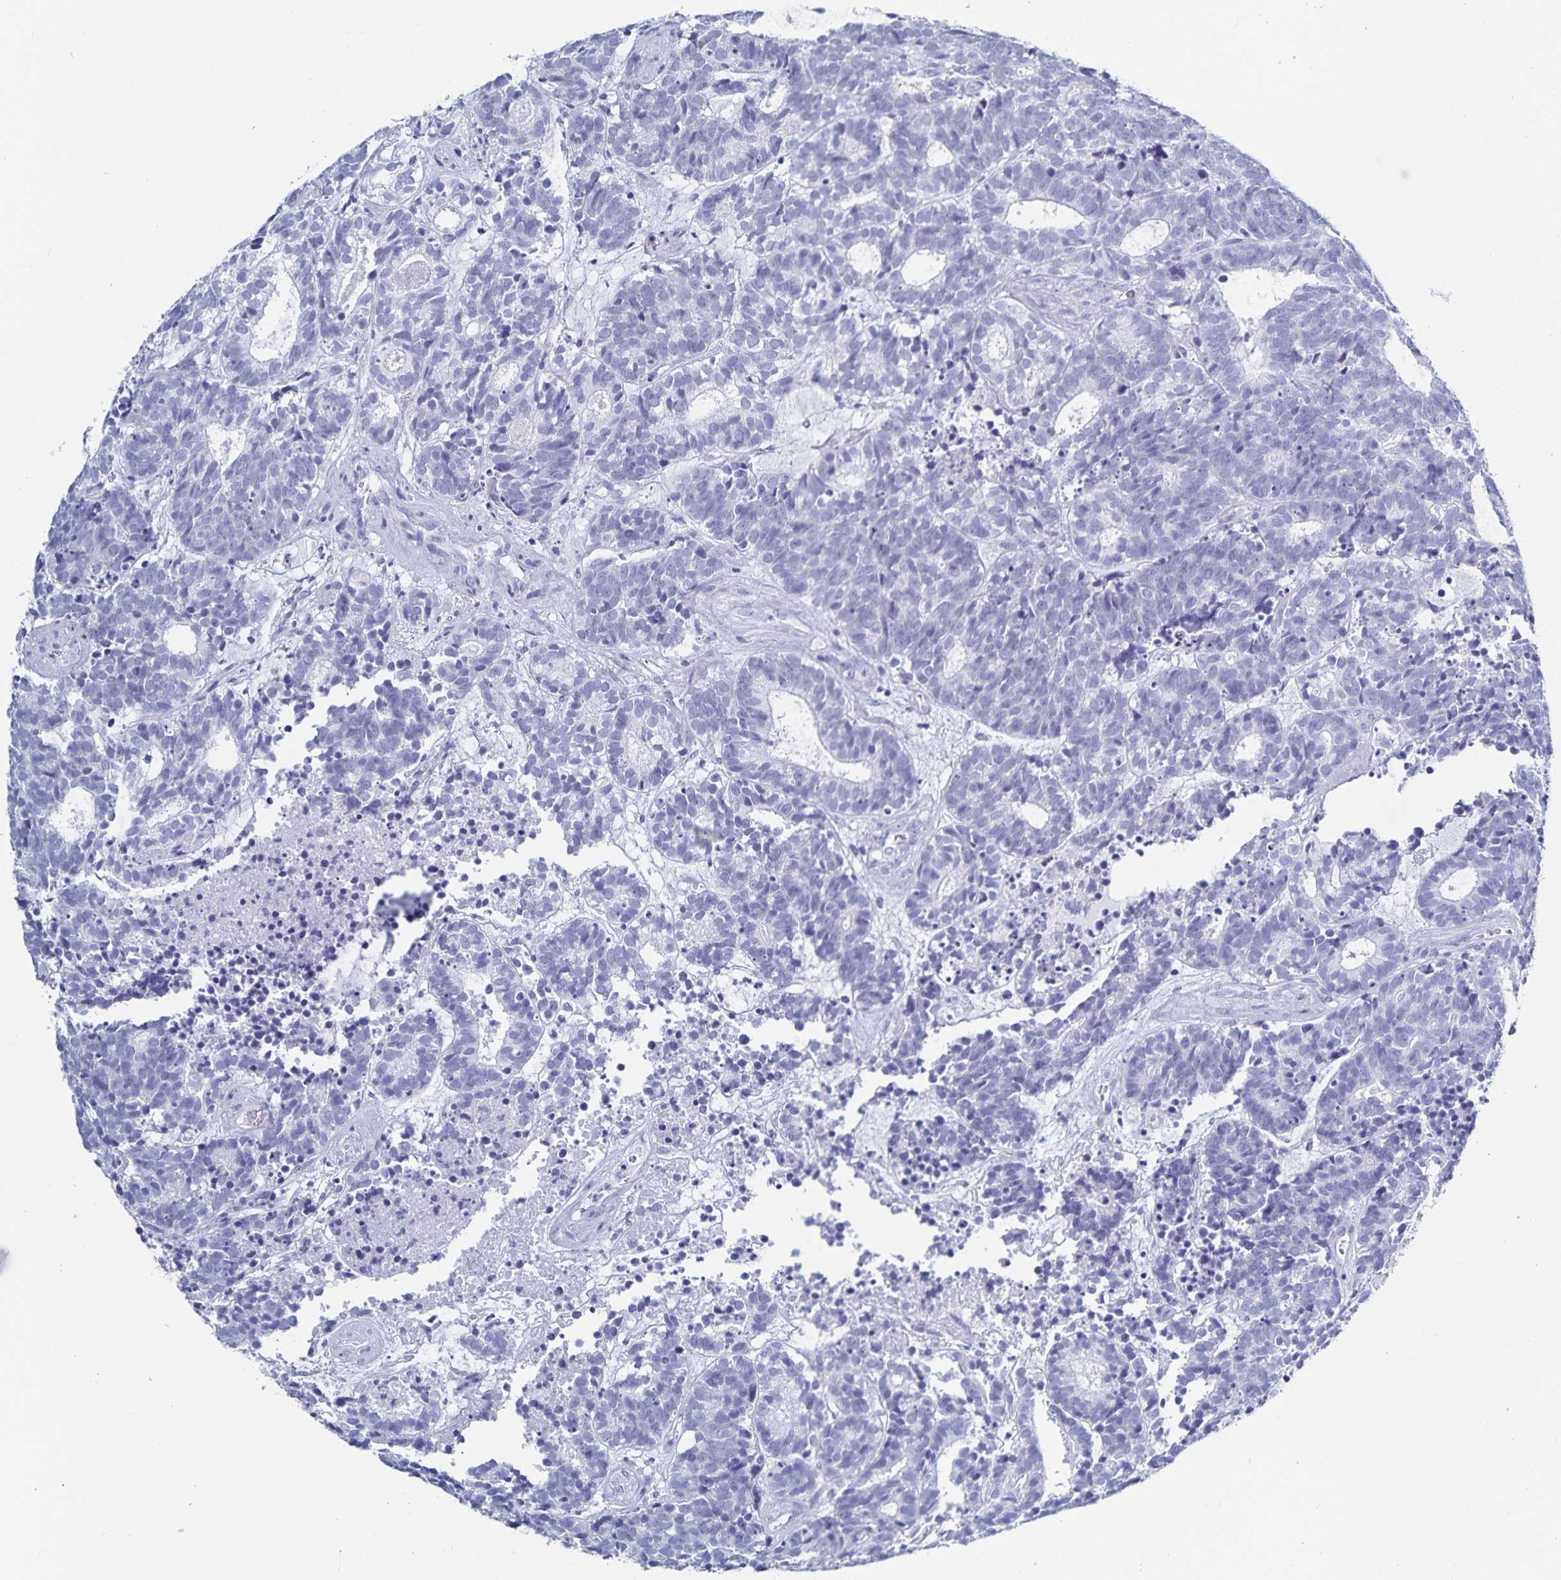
{"staining": {"intensity": "negative", "quantity": "none", "location": "none"}, "tissue": "head and neck cancer", "cell_type": "Tumor cells", "image_type": "cancer", "snomed": [{"axis": "morphology", "description": "Adenocarcinoma, NOS"}, {"axis": "topography", "description": "Head-Neck"}], "caption": "The micrograph exhibits no significant staining in tumor cells of head and neck cancer.", "gene": "C19orf73", "patient": {"sex": "female", "age": 81}}